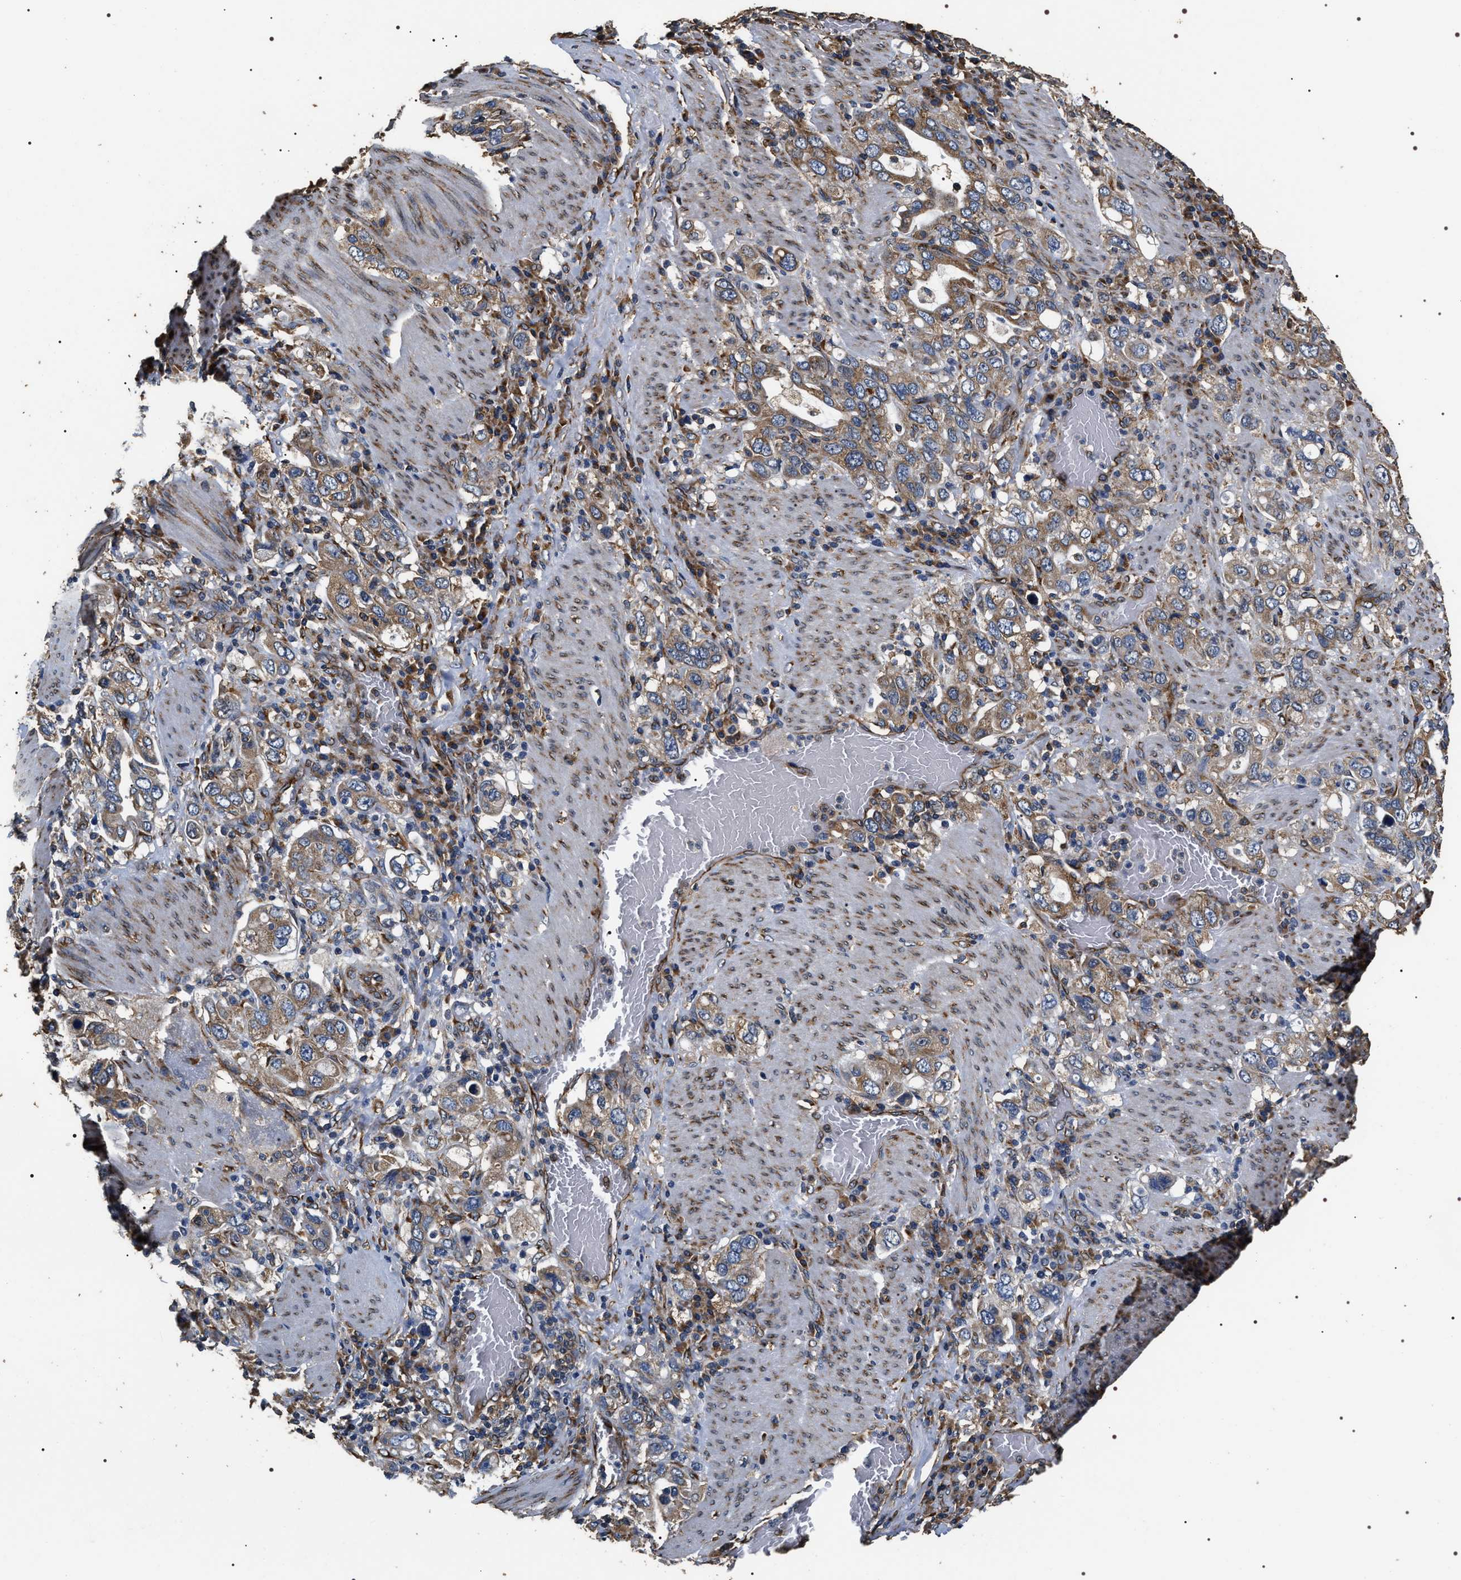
{"staining": {"intensity": "moderate", "quantity": "25%-75%", "location": "cytoplasmic/membranous"}, "tissue": "stomach cancer", "cell_type": "Tumor cells", "image_type": "cancer", "snomed": [{"axis": "morphology", "description": "Adenocarcinoma, NOS"}, {"axis": "topography", "description": "Stomach, upper"}], "caption": "This image displays stomach cancer stained with IHC to label a protein in brown. The cytoplasmic/membranous of tumor cells show moderate positivity for the protein. Nuclei are counter-stained blue.", "gene": "KTN1", "patient": {"sex": "male", "age": 62}}